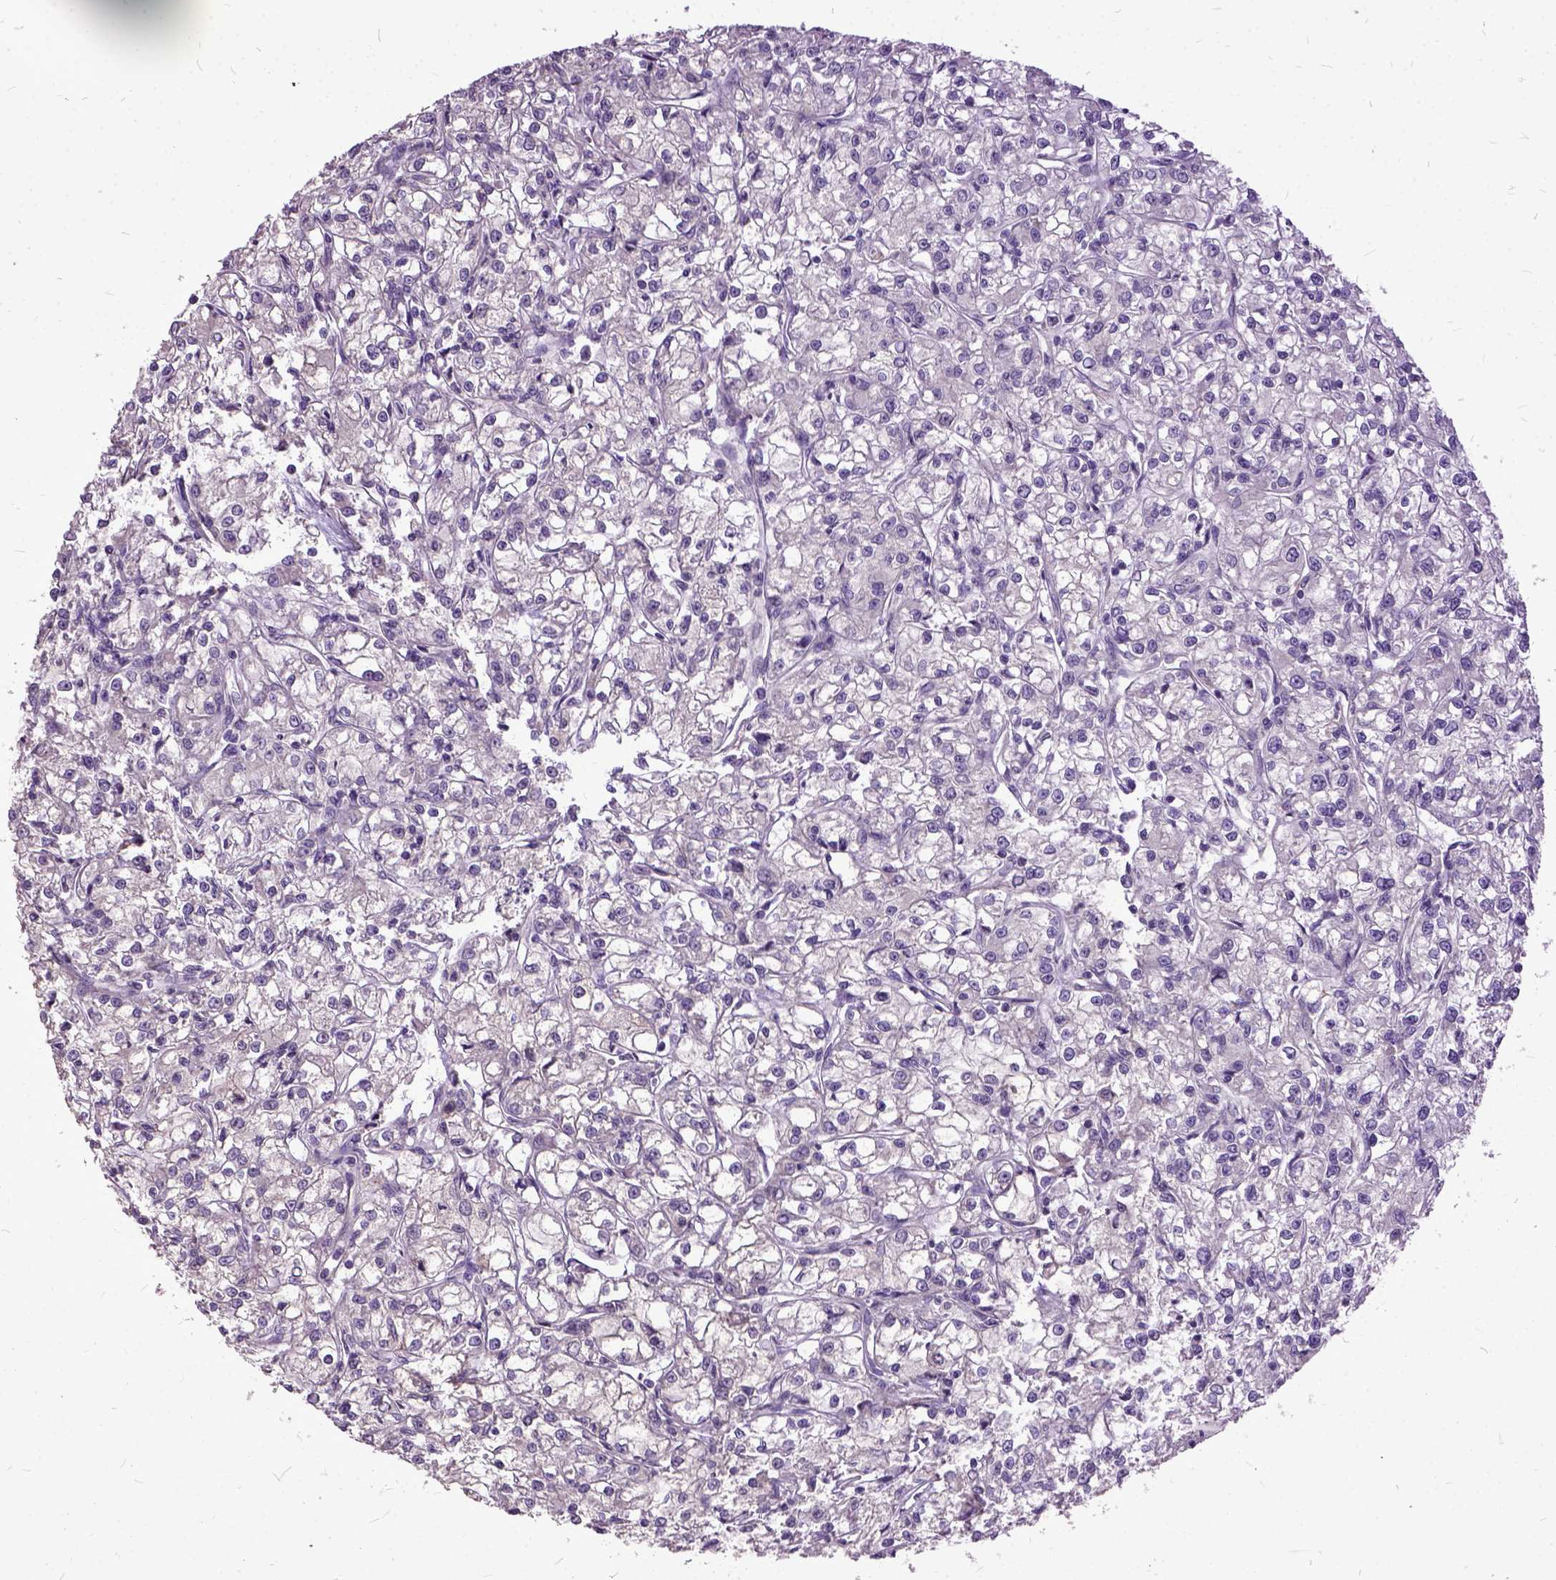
{"staining": {"intensity": "weak", "quantity": "25%-75%", "location": "cytoplasmic/membranous"}, "tissue": "renal cancer", "cell_type": "Tumor cells", "image_type": "cancer", "snomed": [{"axis": "morphology", "description": "Adenocarcinoma, NOS"}, {"axis": "topography", "description": "Kidney"}], "caption": "Immunohistochemistry (IHC) of human renal cancer (adenocarcinoma) displays low levels of weak cytoplasmic/membranous positivity in approximately 25%-75% of tumor cells. Nuclei are stained in blue.", "gene": "AREG", "patient": {"sex": "female", "age": 59}}